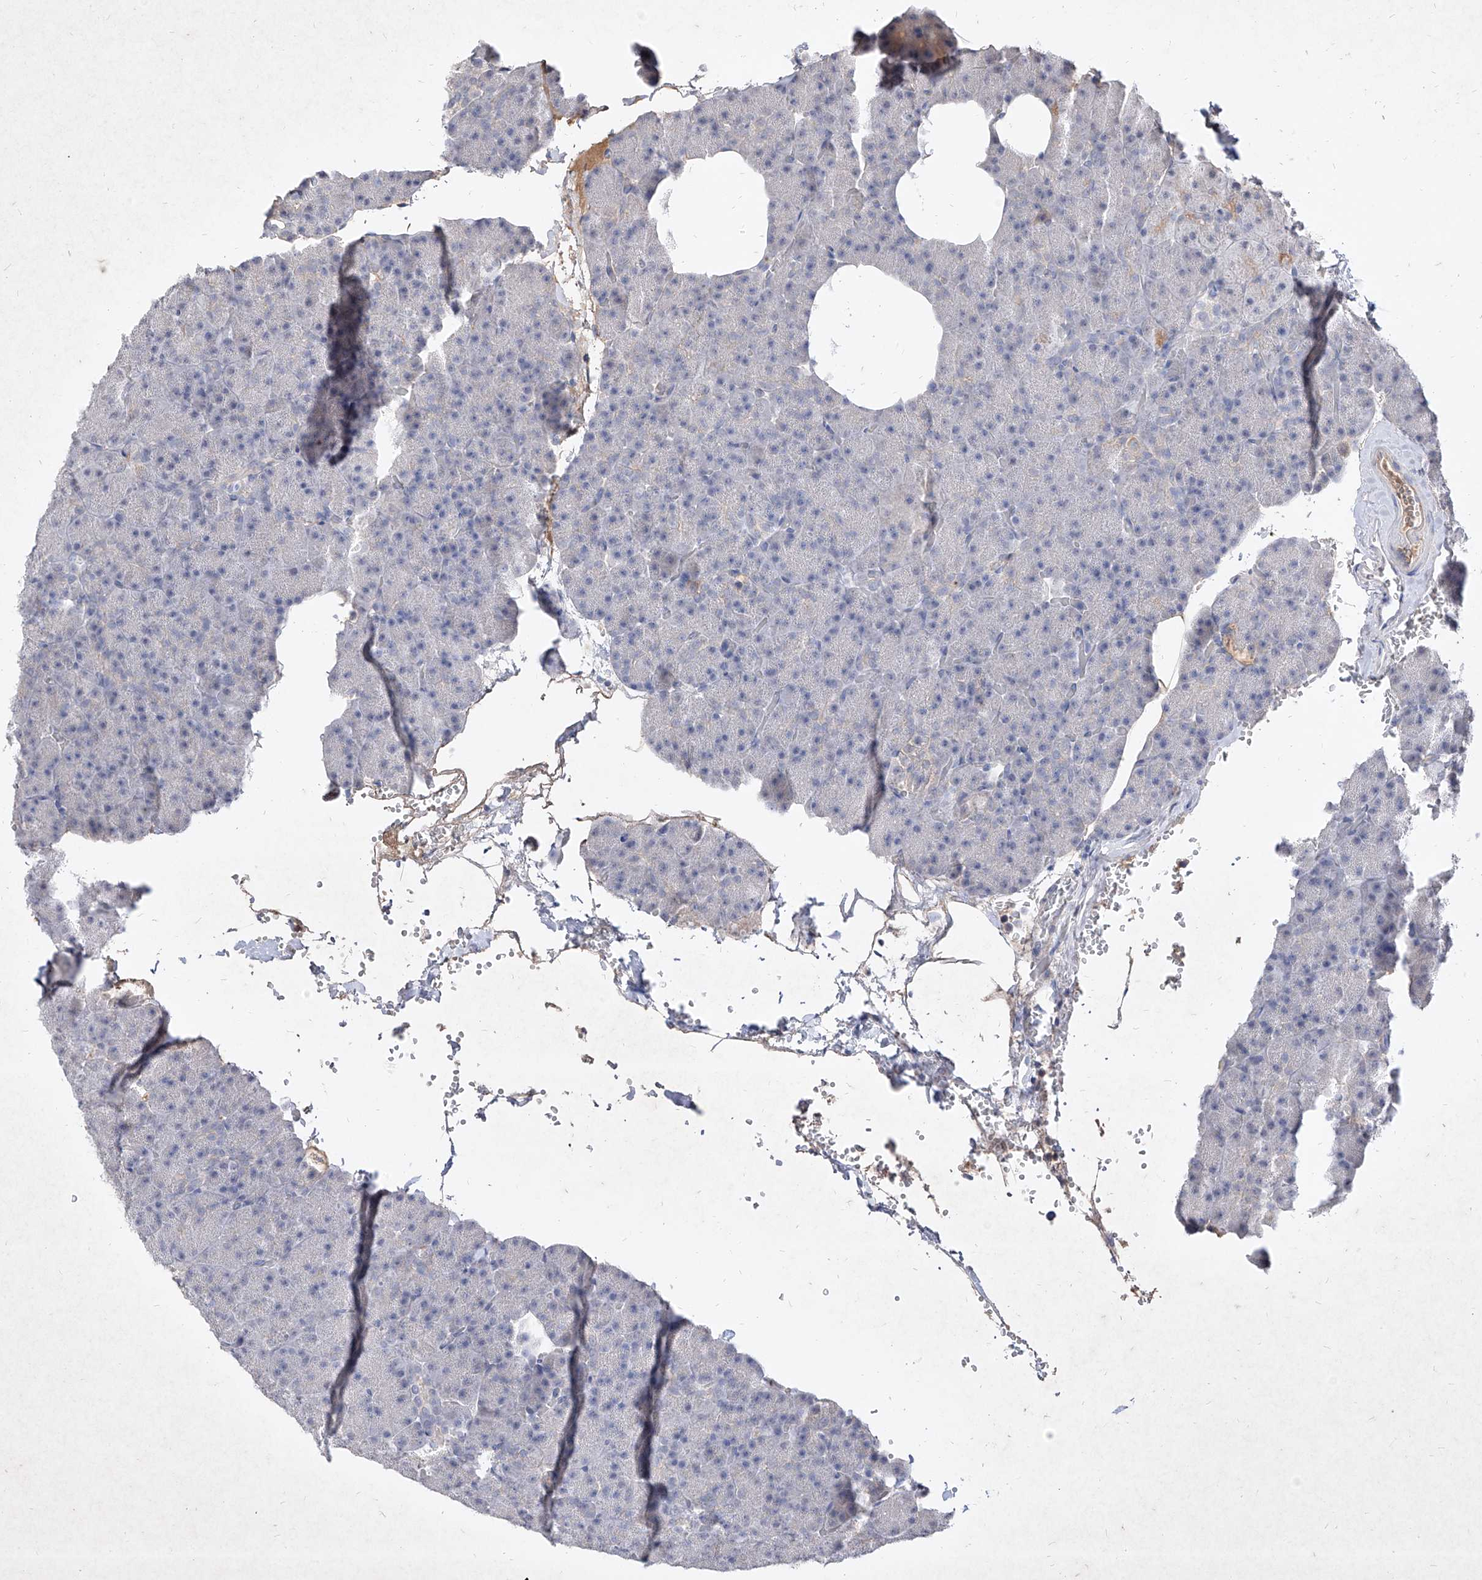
{"staining": {"intensity": "negative", "quantity": "none", "location": "none"}, "tissue": "pancreas", "cell_type": "Exocrine glandular cells", "image_type": "normal", "snomed": [{"axis": "morphology", "description": "Normal tissue, NOS"}, {"axis": "morphology", "description": "Carcinoid, malignant, NOS"}, {"axis": "topography", "description": "Pancreas"}], "caption": "DAB (3,3'-diaminobenzidine) immunohistochemical staining of normal pancreas shows no significant expression in exocrine glandular cells. (DAB (3,3'-diaminobenzidine) IHC with hematoxylin counter stain).", "gene": "C4A", "patient": {"sex": "female", "age": 35}}